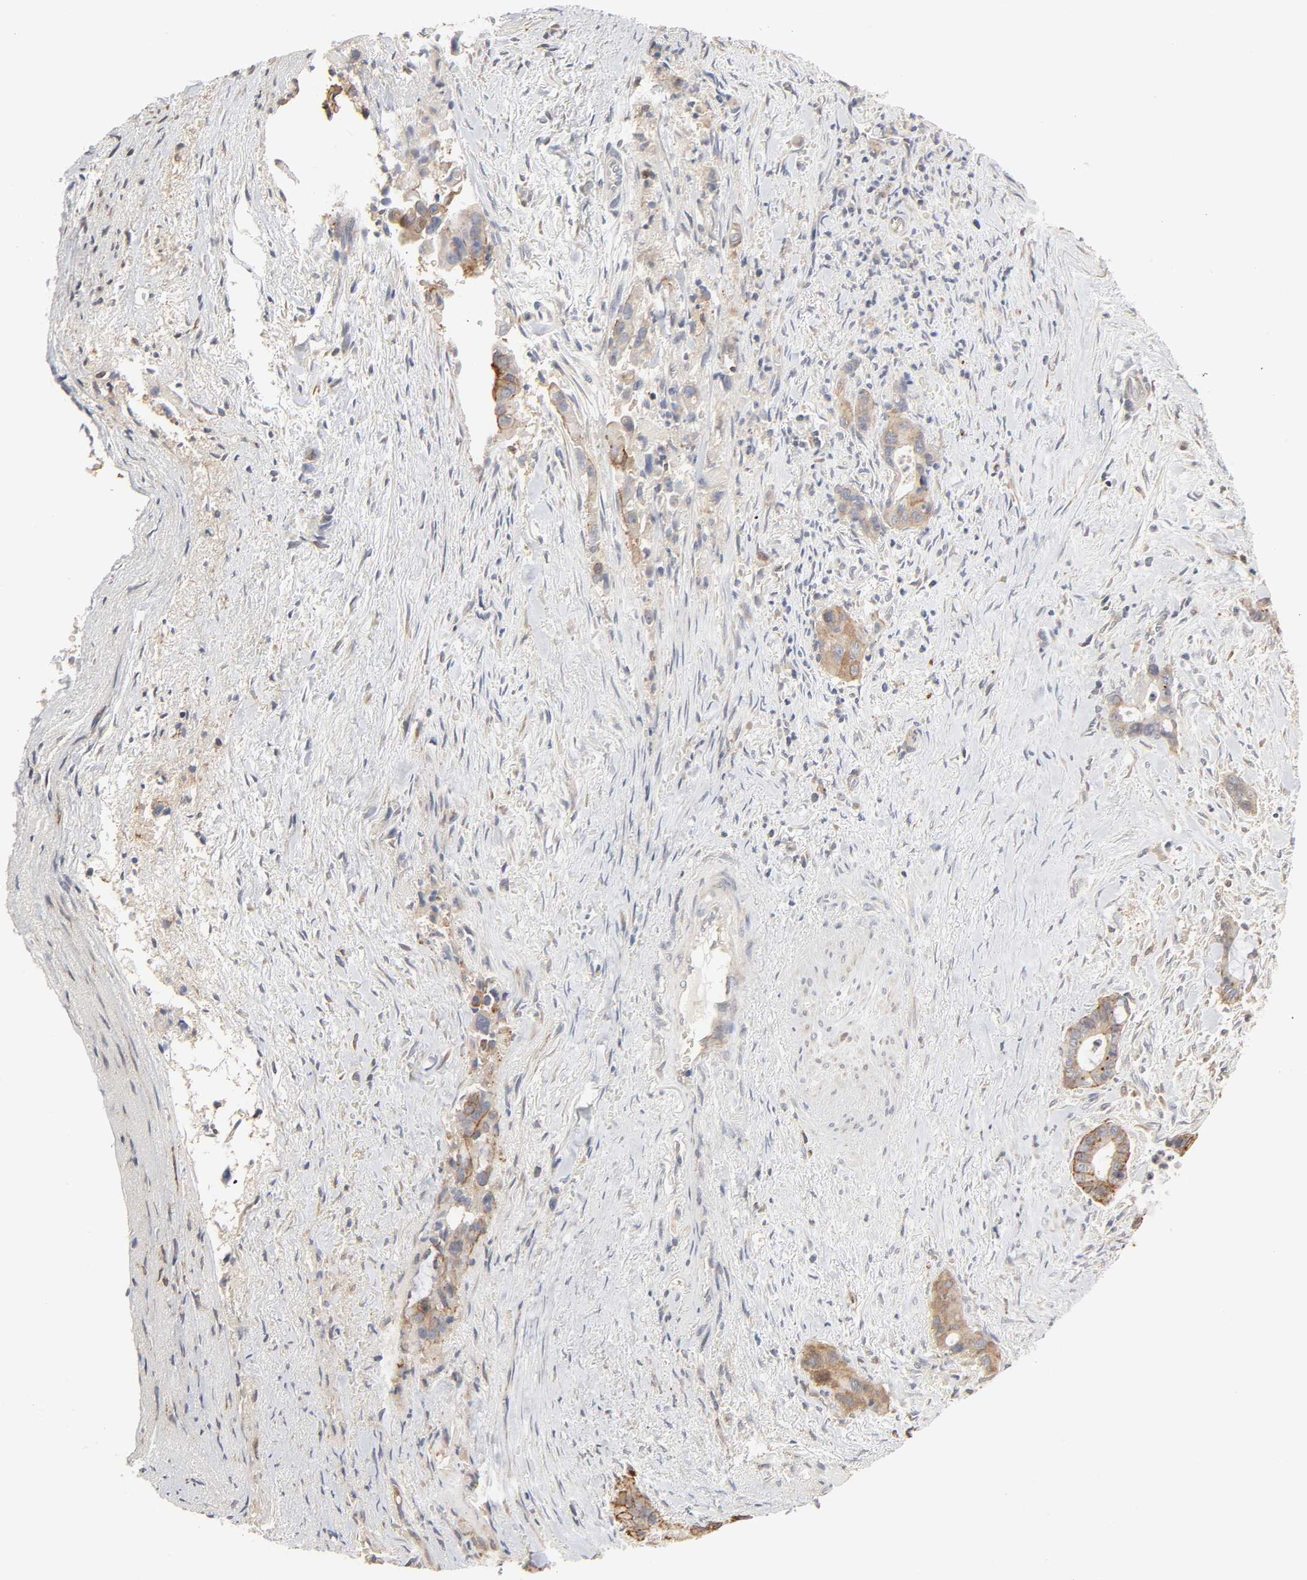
{"staining": {"intensity": "moderate", "quantity": ">75%", "location": "cytoplasmic/membranous"}, "tissue": "liver cancer", "cell_type": "Tumor cells", "image_type": "cancer", "snomed": [{"axis": "morphology", "description": "Cholangiocarcinoma"}, {"axis": "topography", "description": "Liver"}], "caption": "IHC image of liver cholangiocarcinoma stained for a protein (brown), which displays medium levels of moderate cytoplasmic/membranous expression in about >75% of tumor cells.", "gene": "NDRG2", "patient": {"sex": "female", "age": 55}}